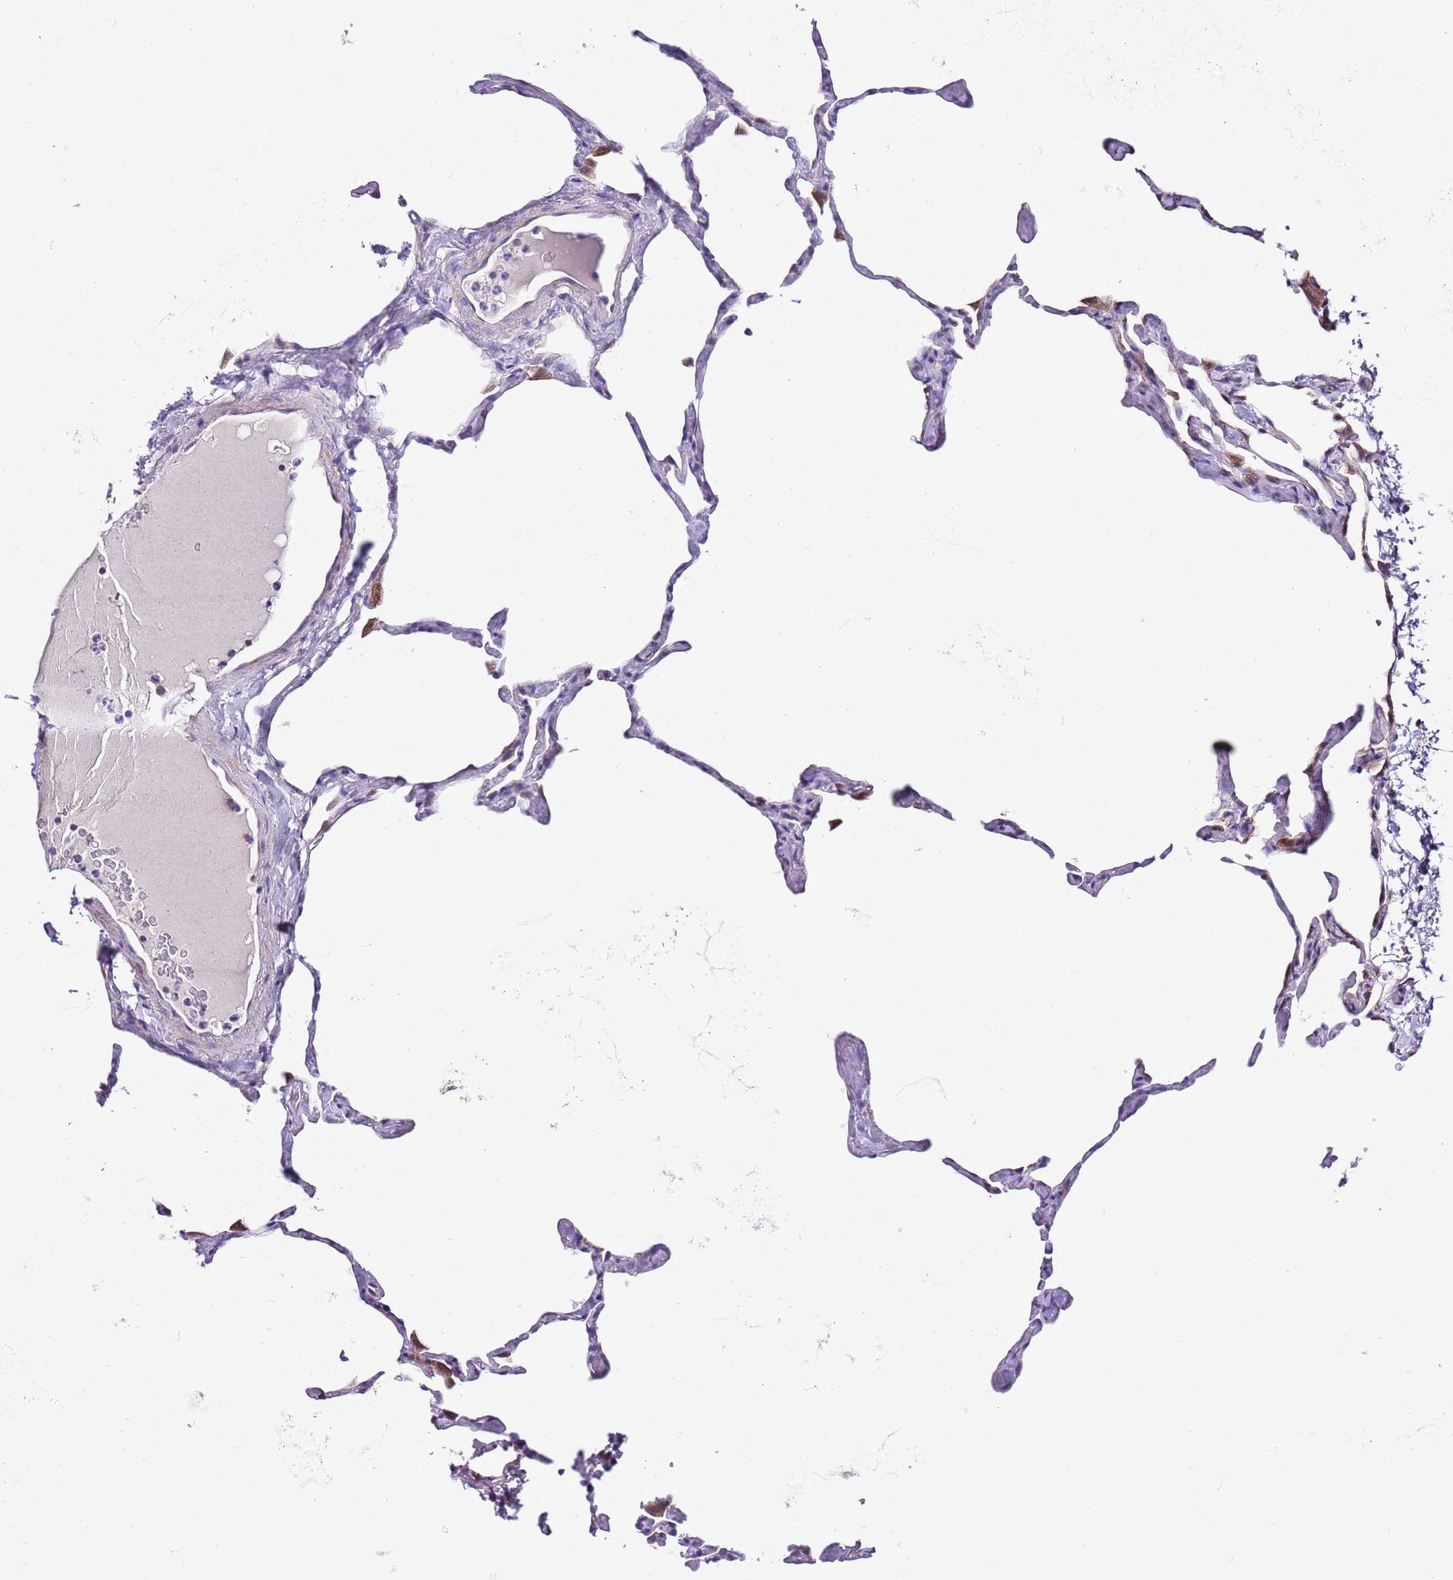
{"staining": {"intensity": "negative", "quantity": "none", "location": "none"}, "tissue": "lung", "cell_type": "Alveolar cells", "image_type": "normal", "snomed": [{"axis": "morphology", "description": "Normal tissue, NOS"}, {"axis": "topography", "description": "Lung"}], "caption": "Alveolar cells show no significant positivity in benign lung. (DAB (3,3'-diaminobenzidine) immunohistochemistry (IHC), high magnification).", "gene": "RPS10", "patient": {"sex": "male", "age": 65}}